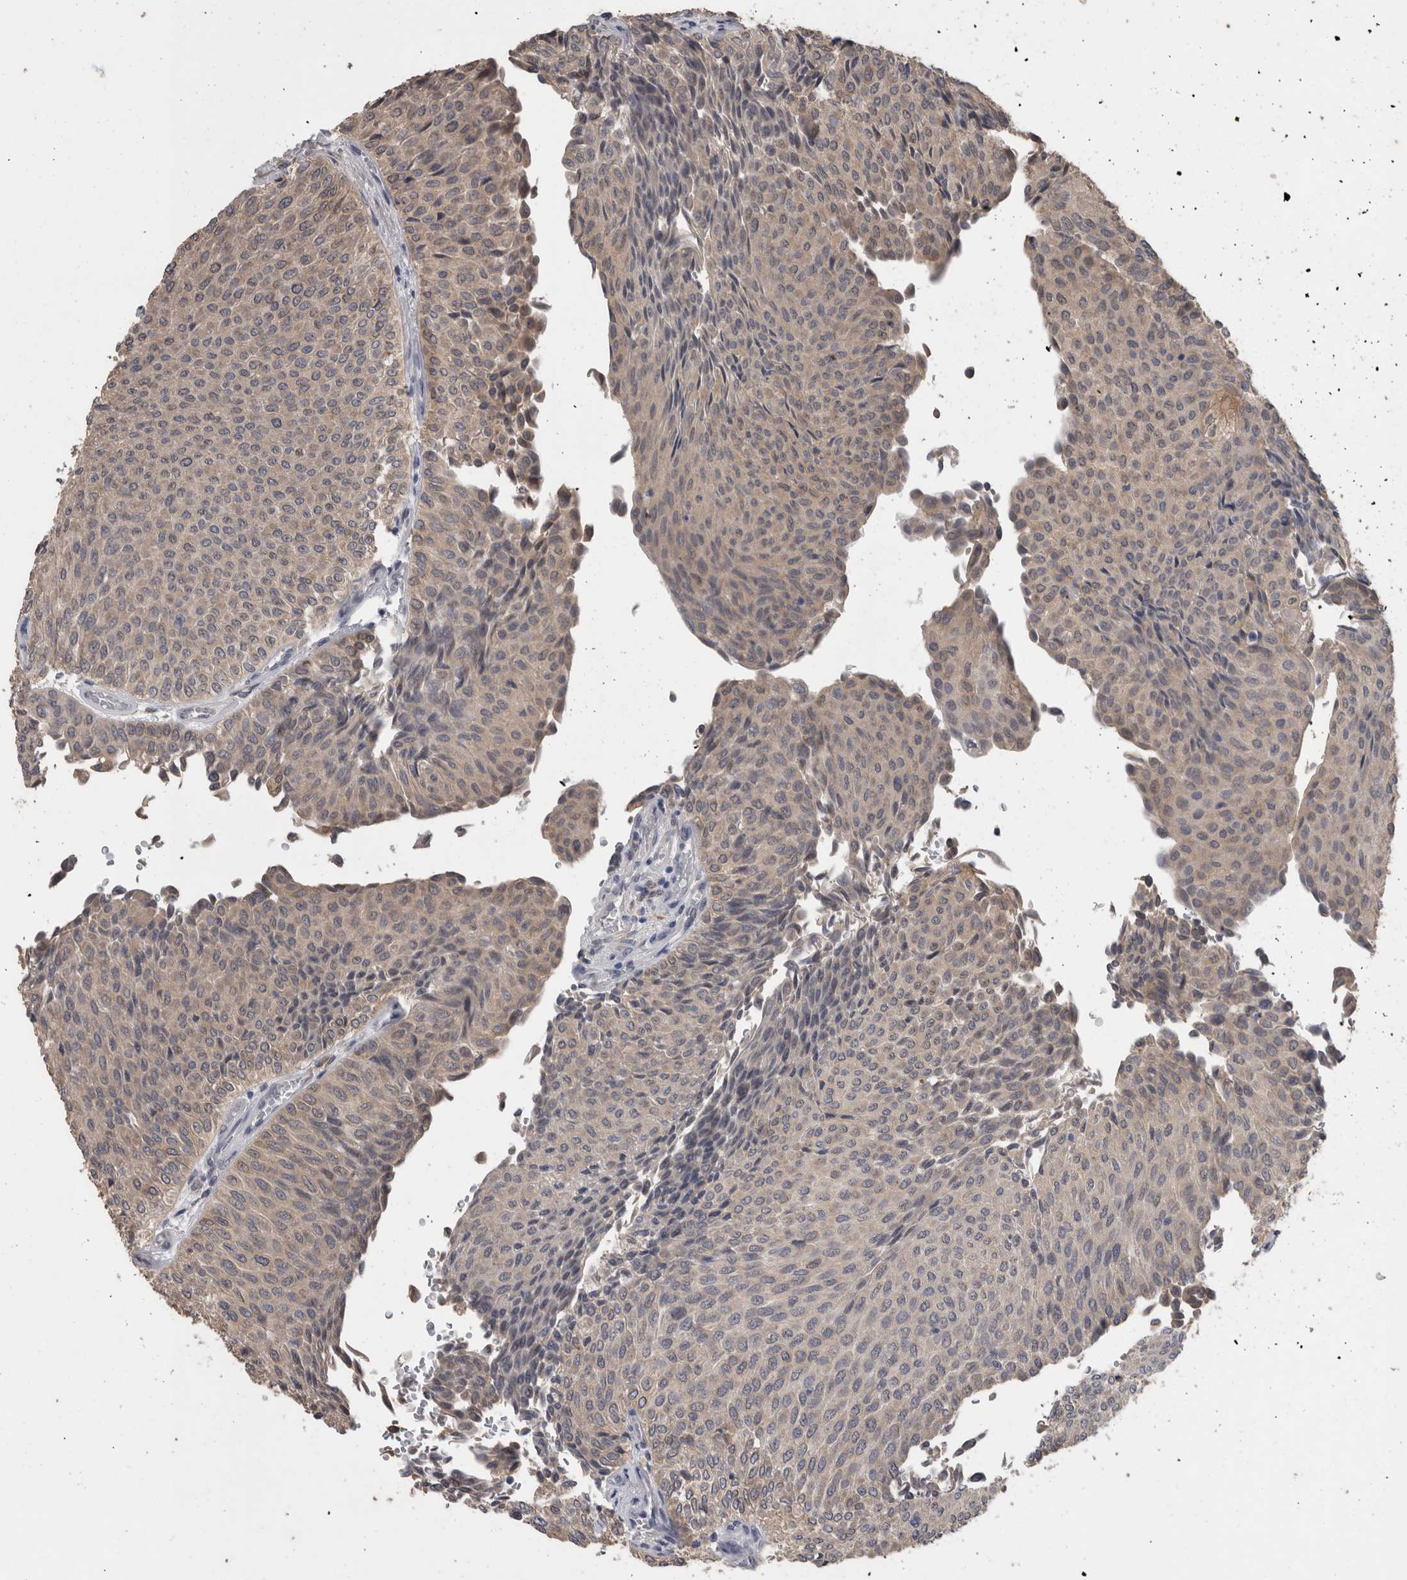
{"staining": {"intensity": "weak", "quantity": ">75%", "location": "cytoplasmic/membranous"}, "tissue": "urothelial cancer", "cell_type": "Tumor cells", "image_type": "cancer", "snomed": [{"axis": "morphology", "description": "Urothelial carcinoma, Low grade"}, {"axis": "topography", "description": "Urinary bladder"}], "caption": "Immunohistochemical staining of human urothelial carcinoma (low-grade) demonstrates low levels of weak cytoplasmic/membranous protein expression in approximately >75% of tumor cells.", "gene": "FHOD3", "patient": {"sex": "male", "age": 78}}